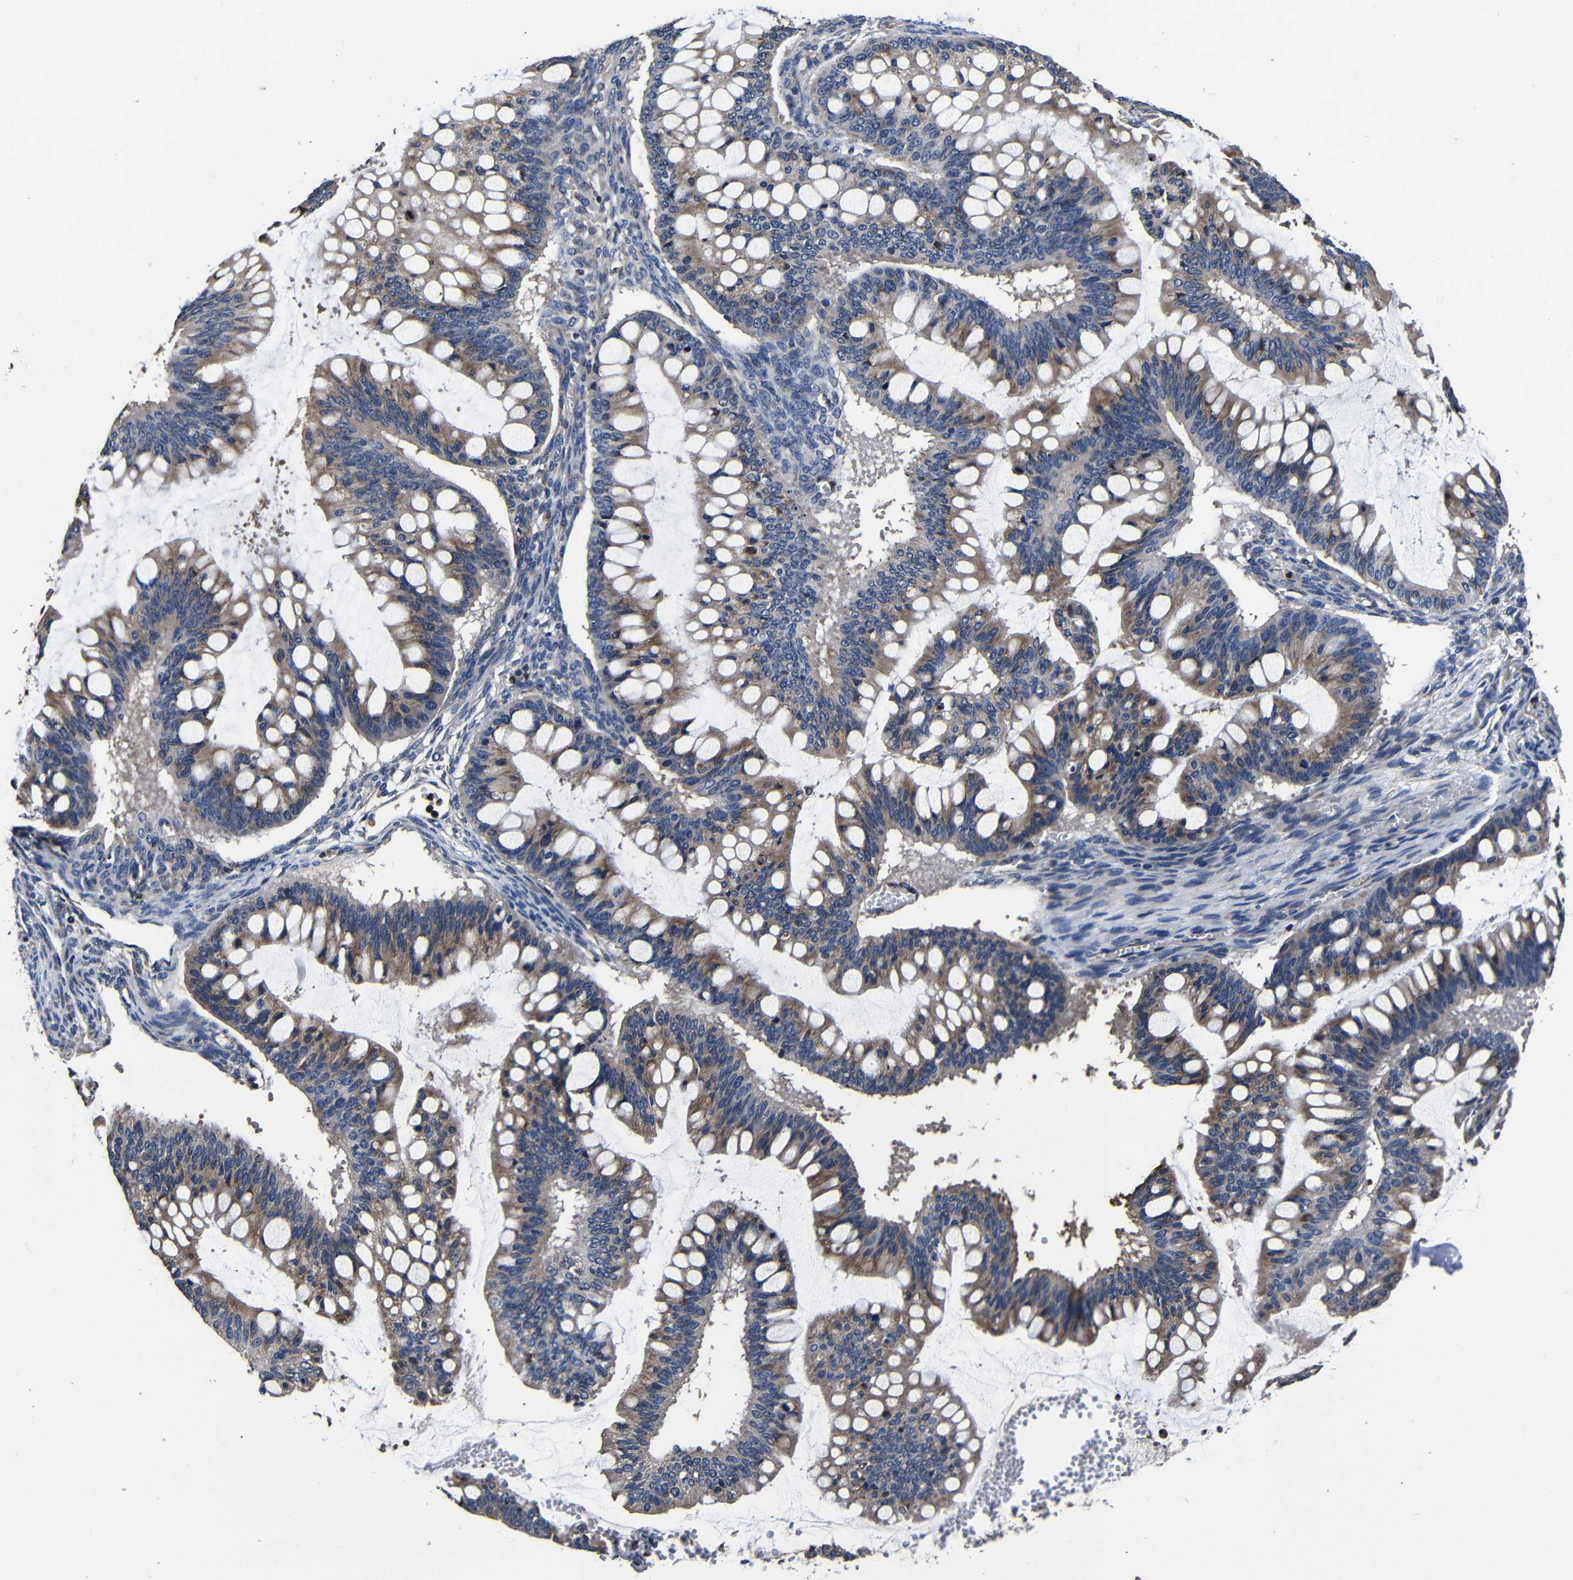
{"staining": {"intensity": "weak", "quantity": ">75%", "location": "cytoplasmic/membranous"}, "tissue": "ovarian cancer", "cell_type": "Tumor cells", "image_type": "cancer", "snomed": [{"axis": "morphology", "description": "Cystadenocarcinoma, mucinous, NOS"}, {"axis": "topography", "description": "Ovary"}], "caption": "High-magnification brightfield microscopy of ovarian mucinous cystadenocarcinoma stained with DAB (brown) and counterstained with hematoxylin (blue). tumor cells exhibit weak cytoplasmic/membranous expression is appreciated in about>75% of cells. The protein is stained brown, and the nuclei are stained in blue (DAB (3,3'-diaminobenzidine) IHC with brightfield microscopy, high magnification).", "gene": "SCN9A", "patient": {"sex": "female", "age": 73}}